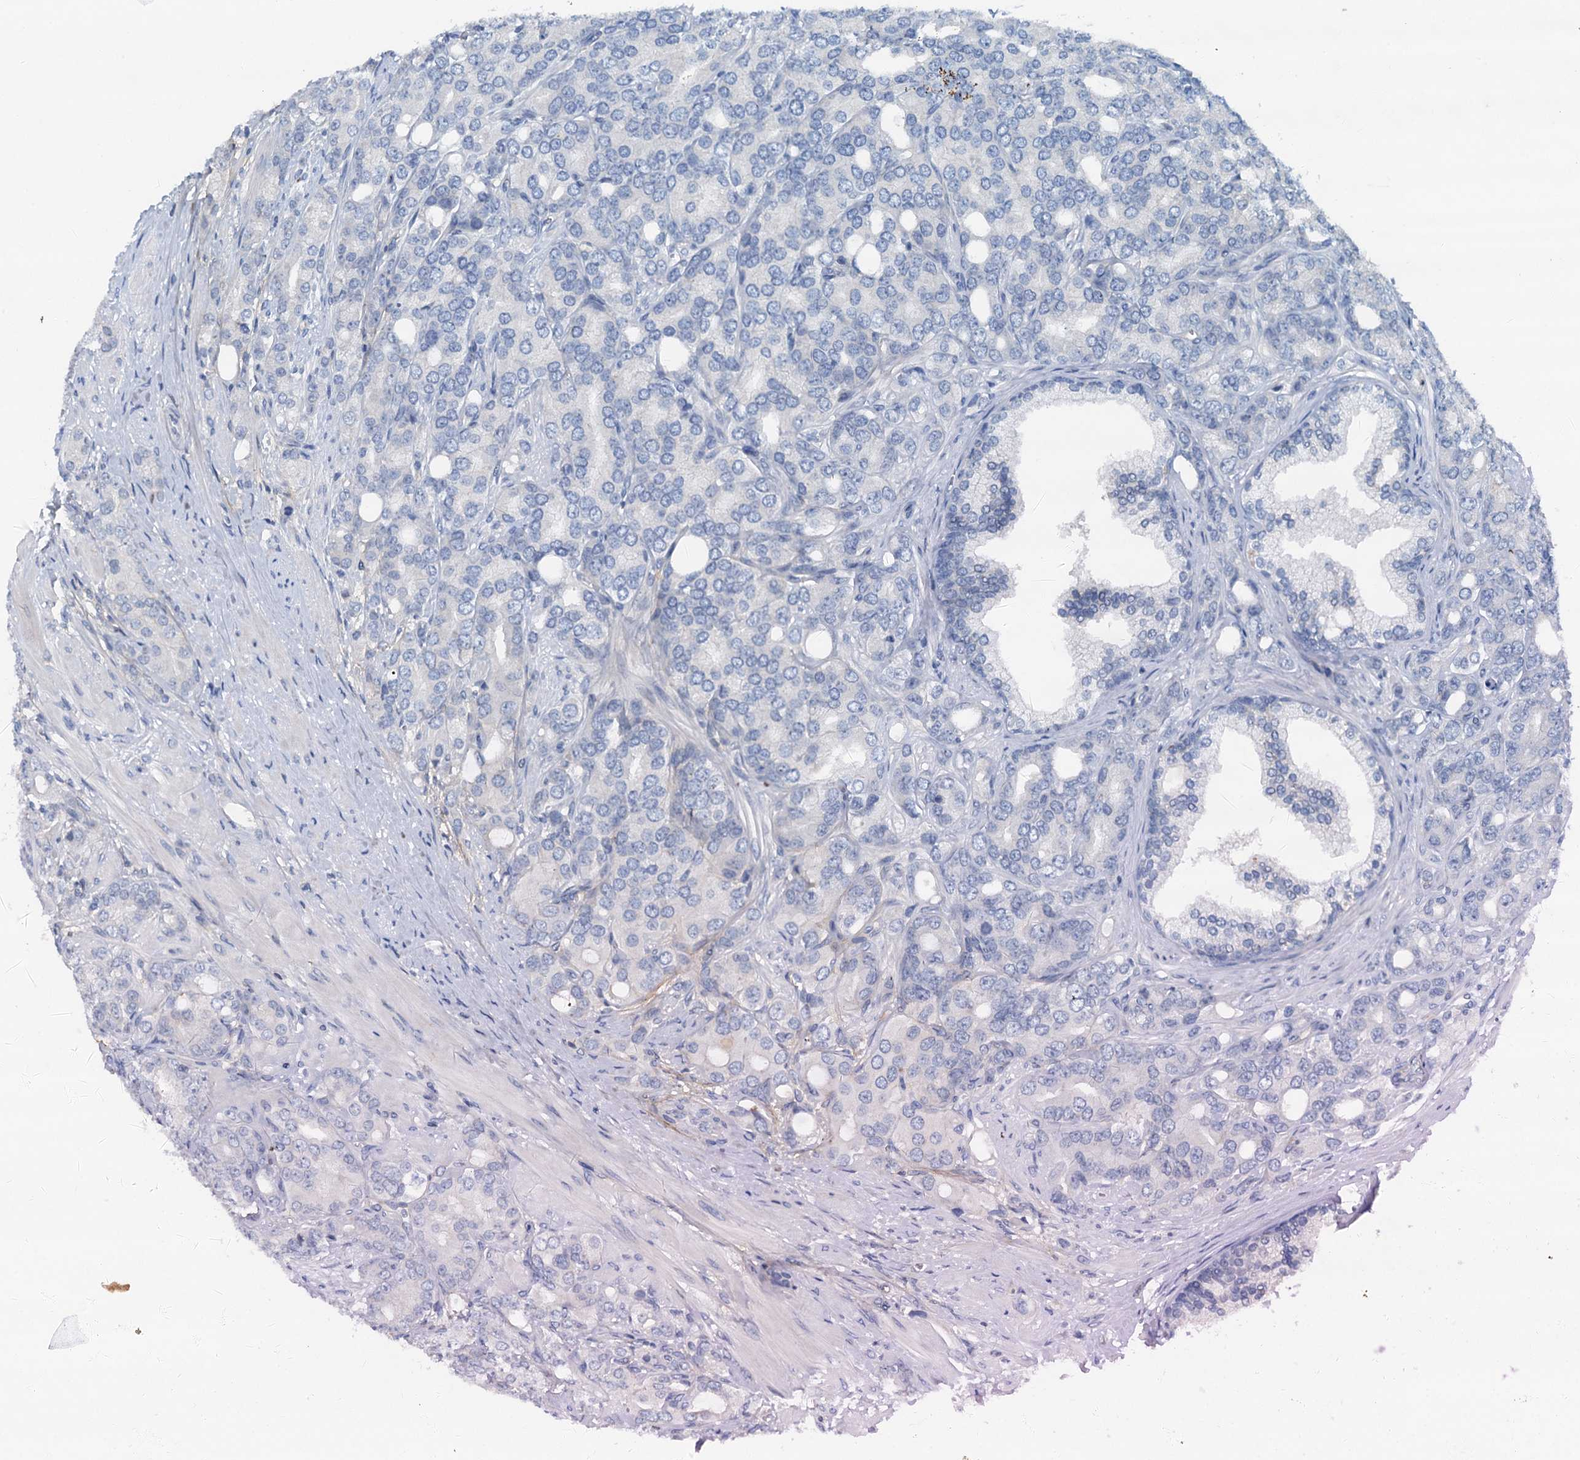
{"staining": {"intensity": "negative", "quantity": "none", "location": "none"}, "tissue": "prostate cancer", "cell_type": "Tumor cells", "image_type": "cancer", "snomed": [{"axis": "morphology", "description": "Adenocarcinoma, High grade"}, {"axis": "topography", "description": "Prostate"}], "caption": "Tumor cells are negative for protein expression in human prostate cancer.", "gene": "THAP10", "patient": {"sex": "male", "age": 62}}